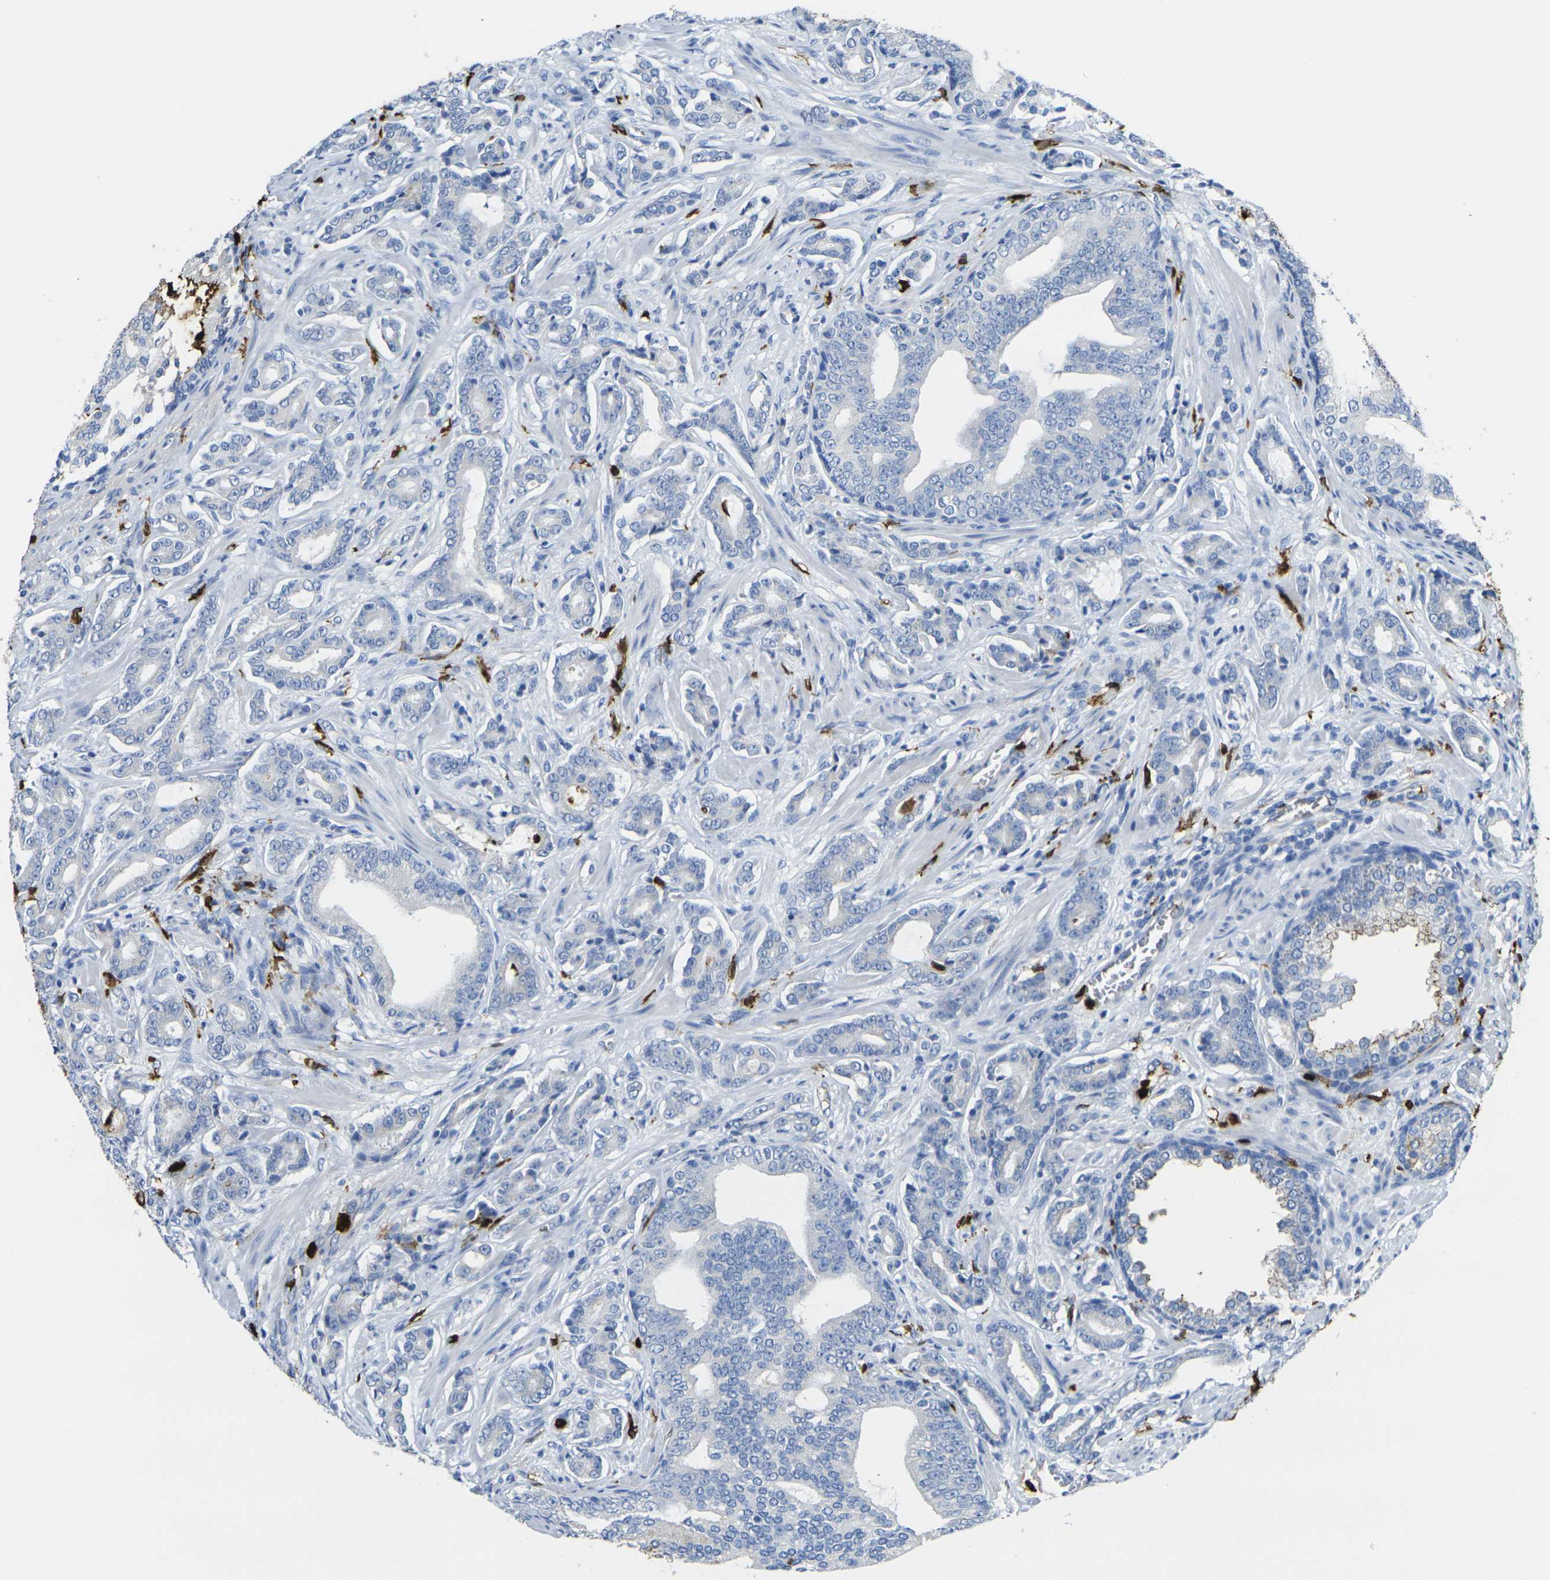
{"staining": {"intensity": "moderate", "quantity": "<25%", "location": "cytoplasmic/membranous"}, "tissue": "prostate cancer", "cell_type": "Tumor cells", "image_type": "cancer", "snomed": [{"axis": "morphology", "description": "Adenocarcinoma, Low grade"}, {"axis": "topography", "description": "Prostate"}], "caption": "Moderate cytoplasmic/membranous staining is seen in approximately <25% of tumor cells in low-grade adenocarcinoma (prostate). The protein is shown in brown color, while the nuclei are stained blue.", "gene": "S100A9", "patient": {"sex": "male", "age": 58}}